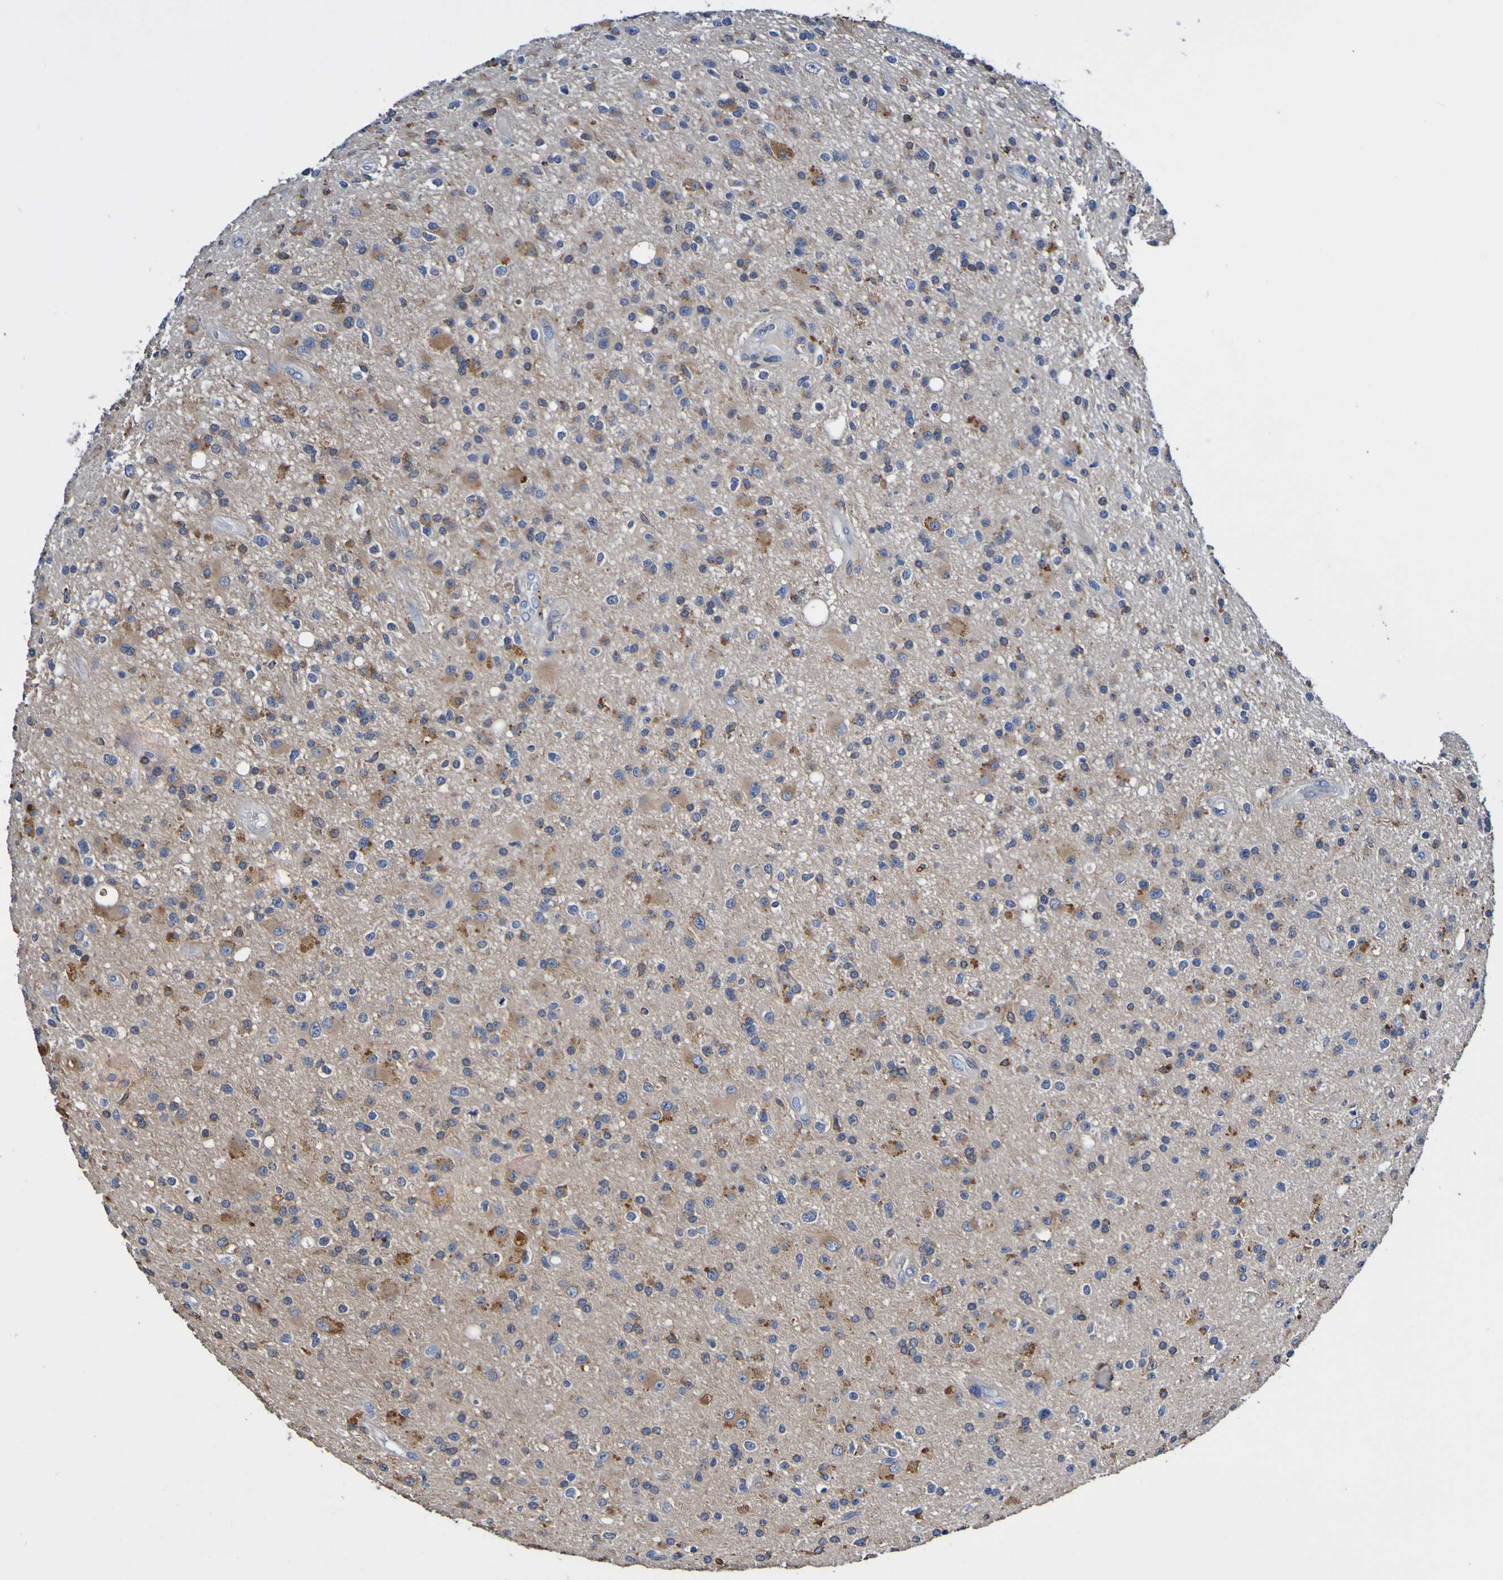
{"staining": {"intensity": "moderate", "quantity": "25%-75%", "location": "cytoplasmic/membranous"}, "tissue": "glioma", "cell_type": "Tumor cells", "image_type": "cancer", "snomed": [{"axis": "morphology", "description": "Glioma, malignant, High grade"}, {"axis": "topography", "description": "Brain"}], "caption": "Immunohistochemical staining of human malignant high-grade glioma demonstrates medium levels of moderate cytoplasmic/membranous expression in about 25%-75% of tumor cells.", "gene": "METAP2", "patient": {"sex": "male", "age": 33}}